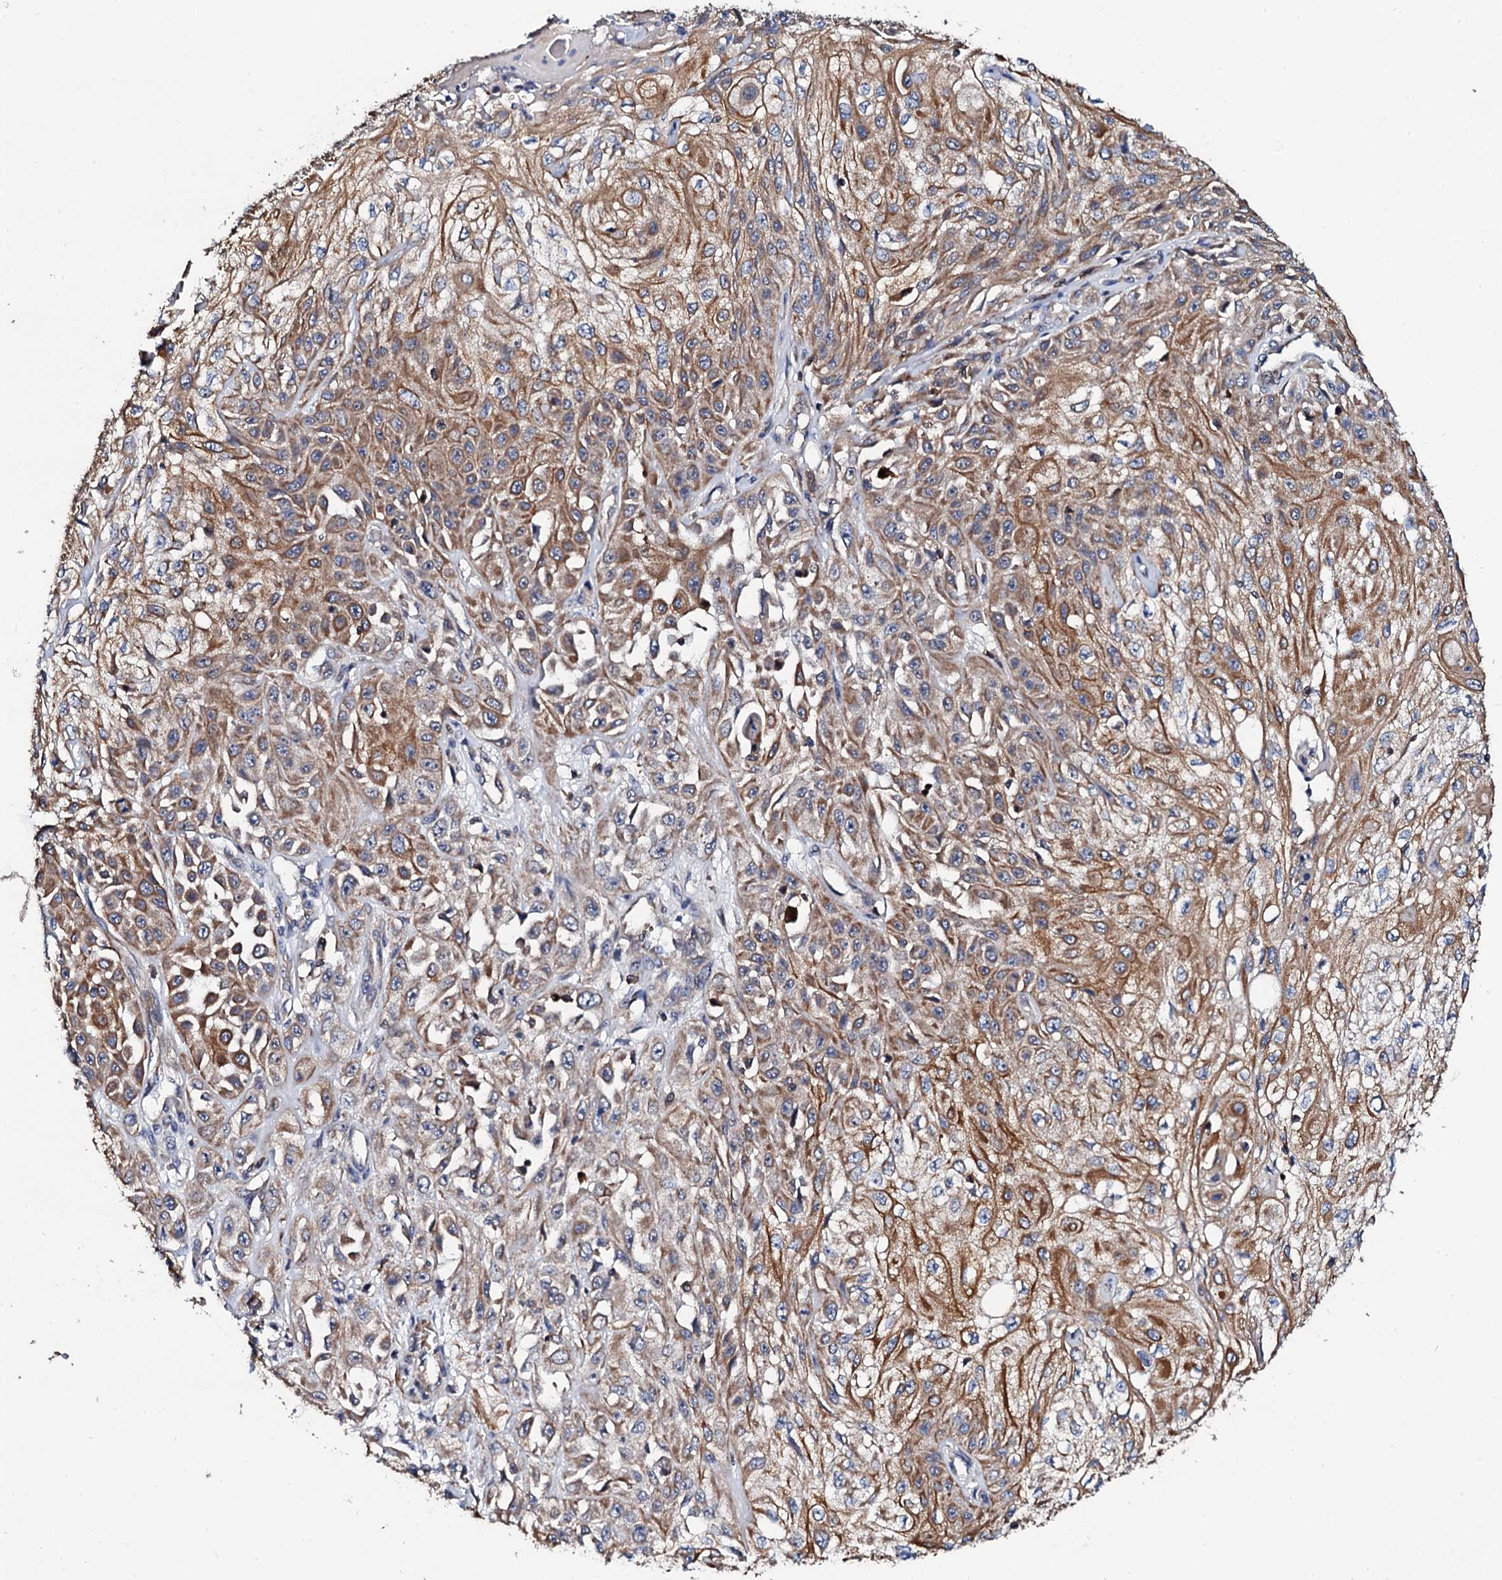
{"staining": {"intensity": "moderate", "quantity": ">75%", "location": "cytoplasmic/membranous"}, "tissue": "skin cancer", "cell_type": "Tumor cells", "image_type": "cancer", "snomed": [{"axis": "morphology", "description": "Squamous cell carcinoma, NOS"}, {"axis": "morphology", "description": "Squamous cell carcinoma, metastatic, NOS"}, {"axis": "topography", "description": "Skin"}, {"axis": "topography", "description": "Lymph node"}], "caption": "Protein staining of skin cancer (squamous cell carcinoma) tissue exhibits moderate cytoplasmic/membranous positivity in approximately >75% of tumor cells.", "gene": "COG4", "patient": {"sex": "male", "age": 75}}